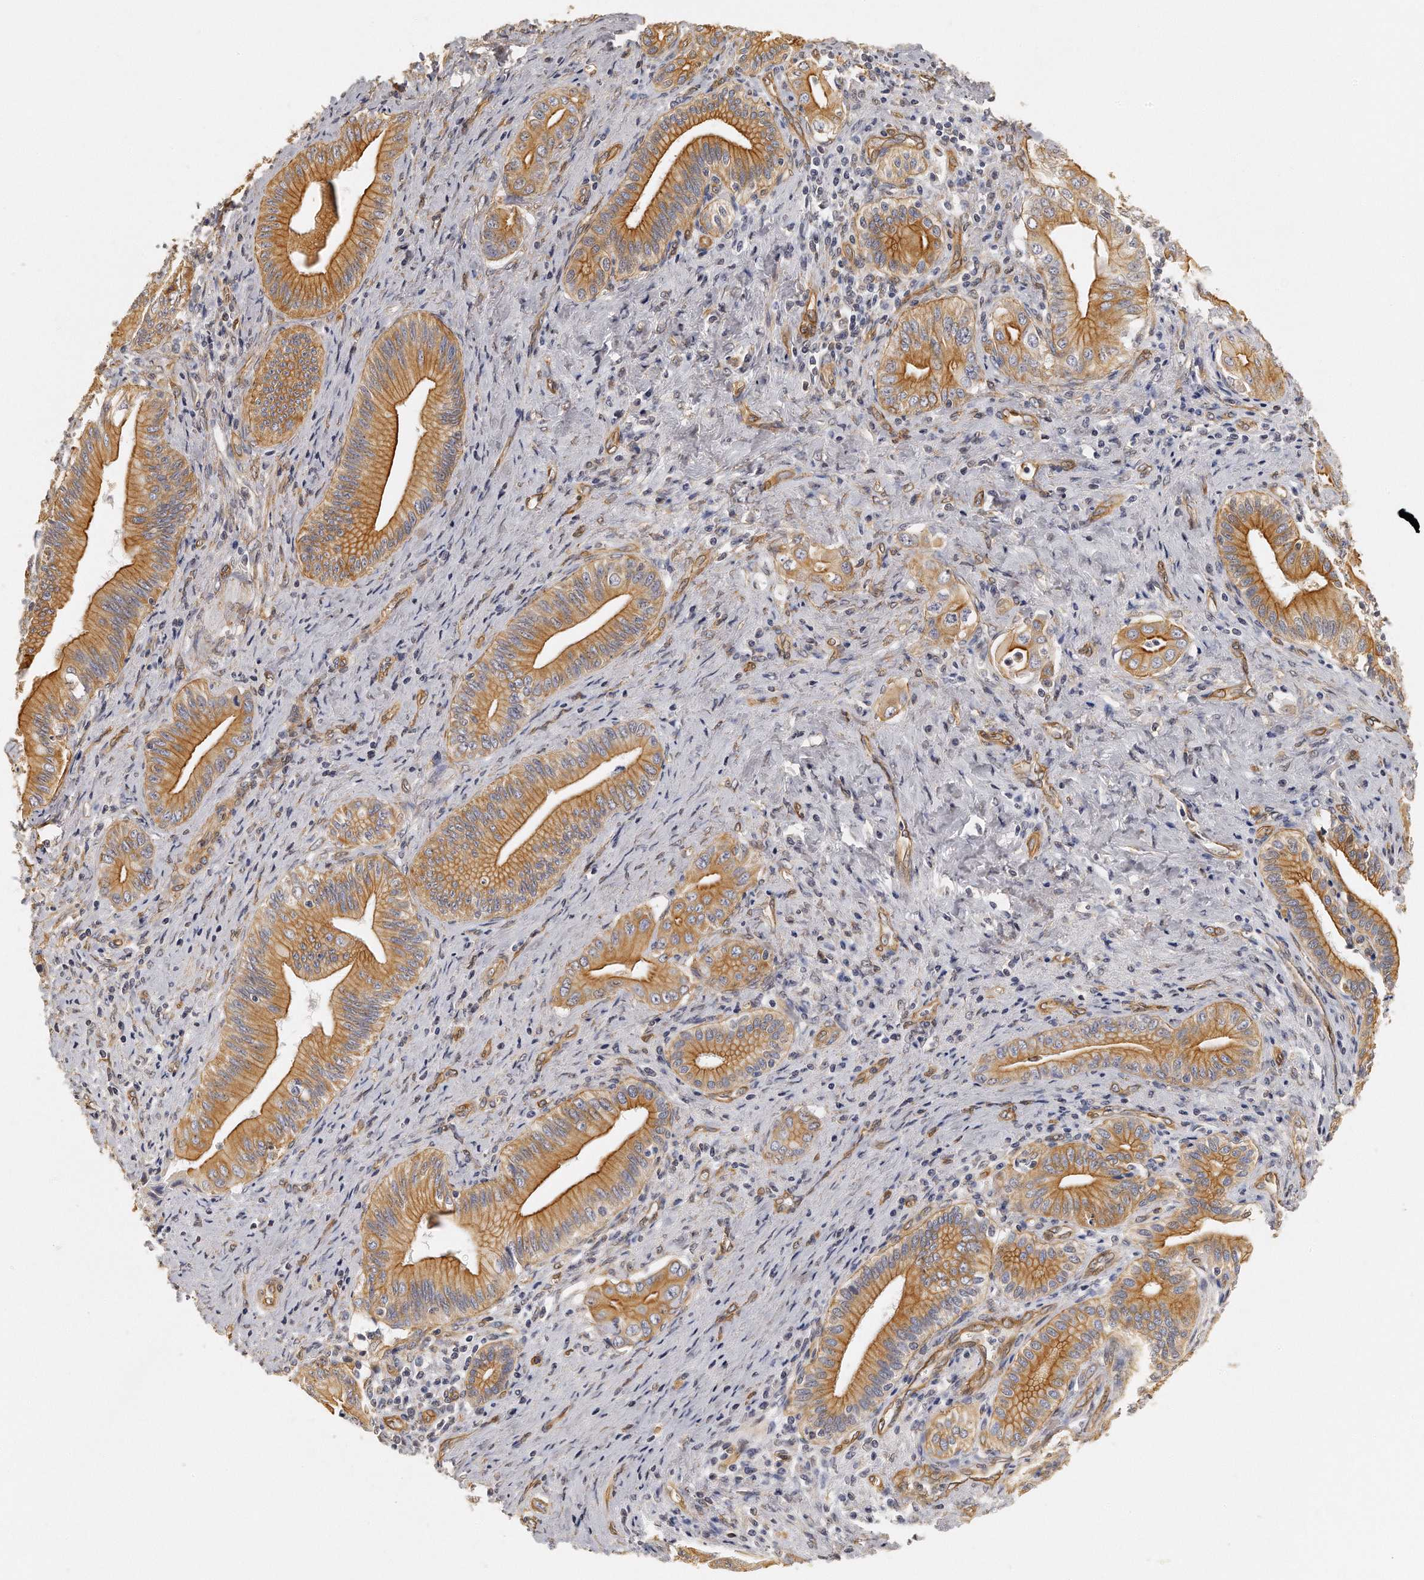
{"staining": {"intensity": "moderate", "quantity": ">75%", "location": "cytoplasmic/membranous"}, "tissue": "liver cancer", "cell_type": "Tumor cells", "image_type": "cancer", "snomed": [{"axis": "morphology", "description": "Cholangiocarcinoma"}, {"axis": "topography", "description": "Liver"}], "caption": "The immunohistochemical stain highlights moderate cytoplasmic/membranous positivity in tumor cells of liver cancer tissue.", "gene": "CHST7", "patient": {"sex": "male", "age": 58}}